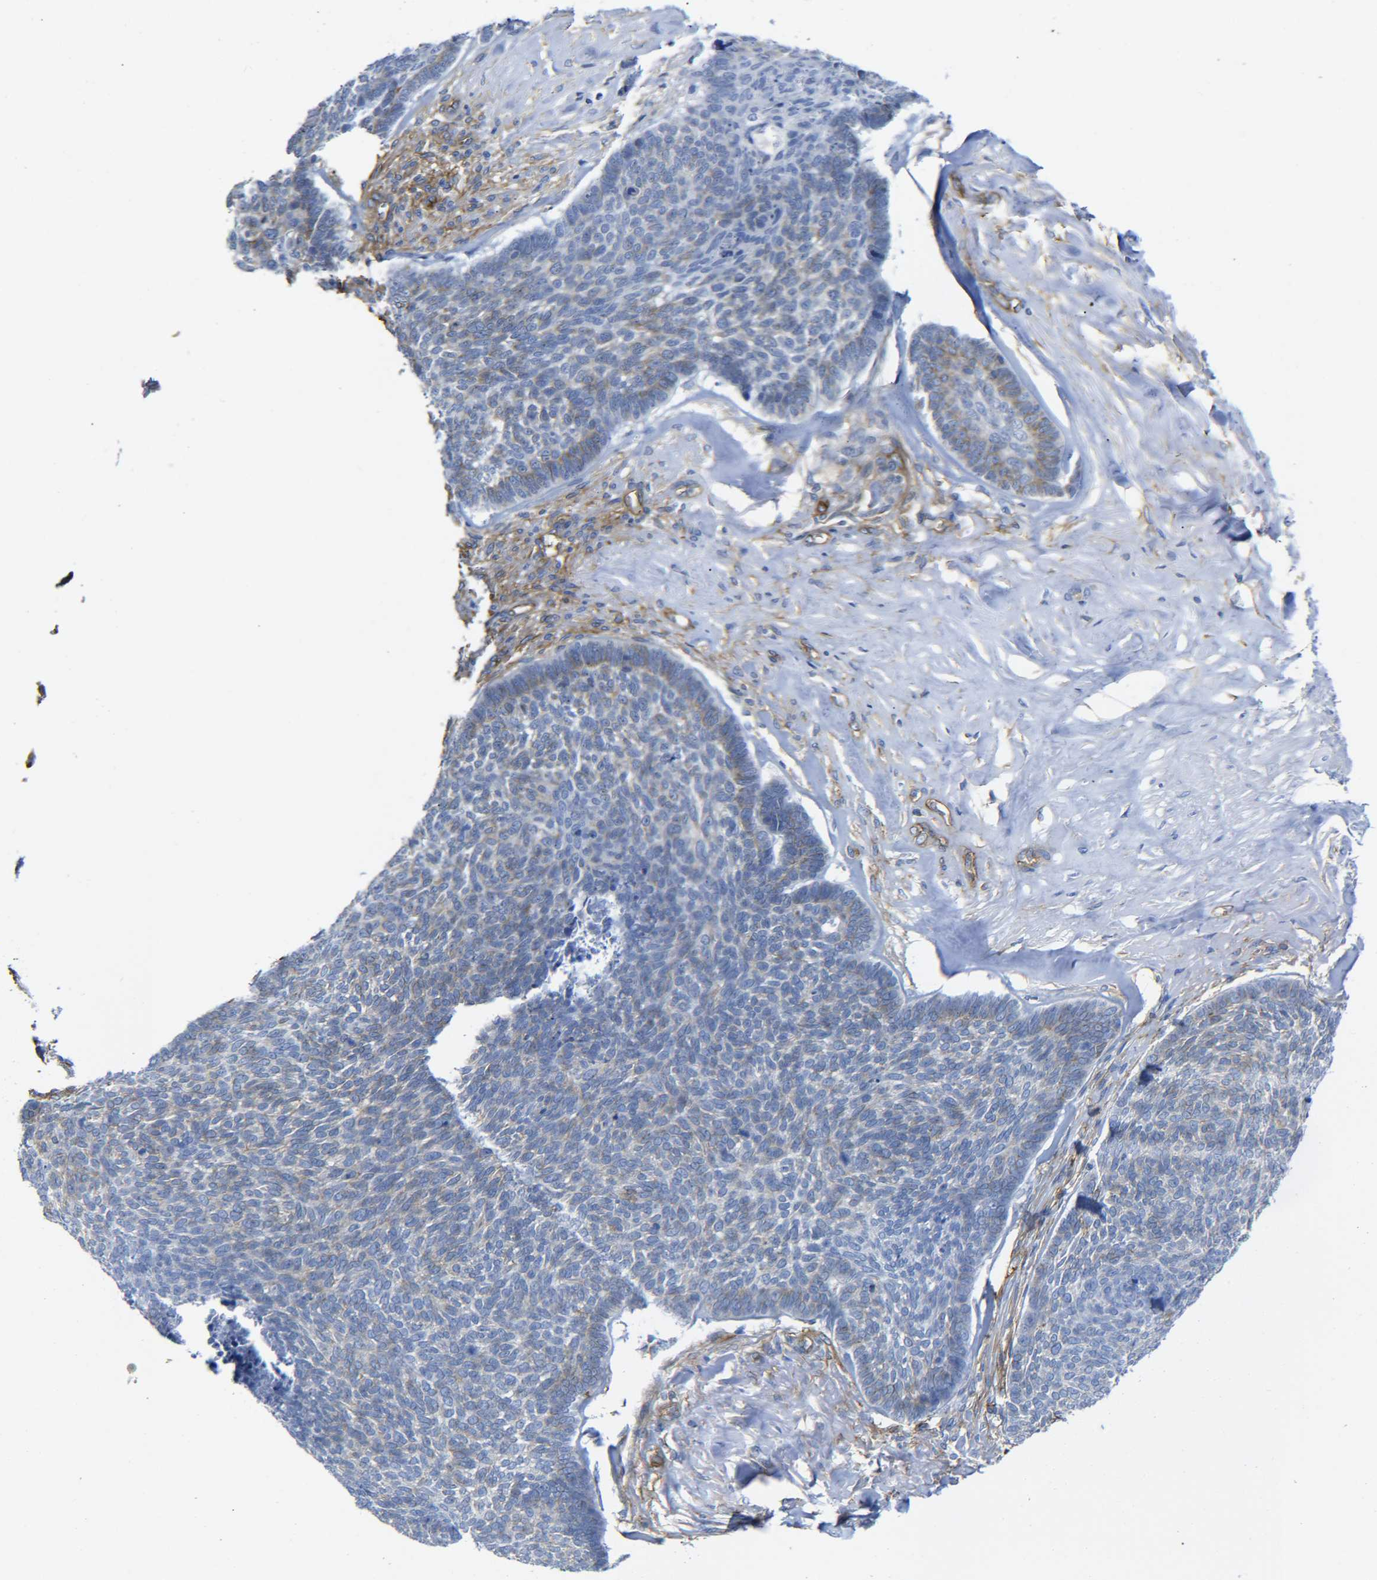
{"staining": {"intensity": "weak", "quantity": ">75%", "location": "cytoplasmic/membranous"}, "tissue": "skin cancer", "cell_type": "Tumor cells", "image_type": "cancer", "snomed": [{"axis": "morphology", "description": "Basal cell carcinoma"}, {"axis": "topography", "description": "Skin"}], "caption": "Protein staining by IHC reveals weak cytoplasmic/membranous positivity in approximately >75% of tumor cells in basal cell carcinoma (skin).", "gene": "SPTBN1", "patient": {"sex": "male", "age": 84}}